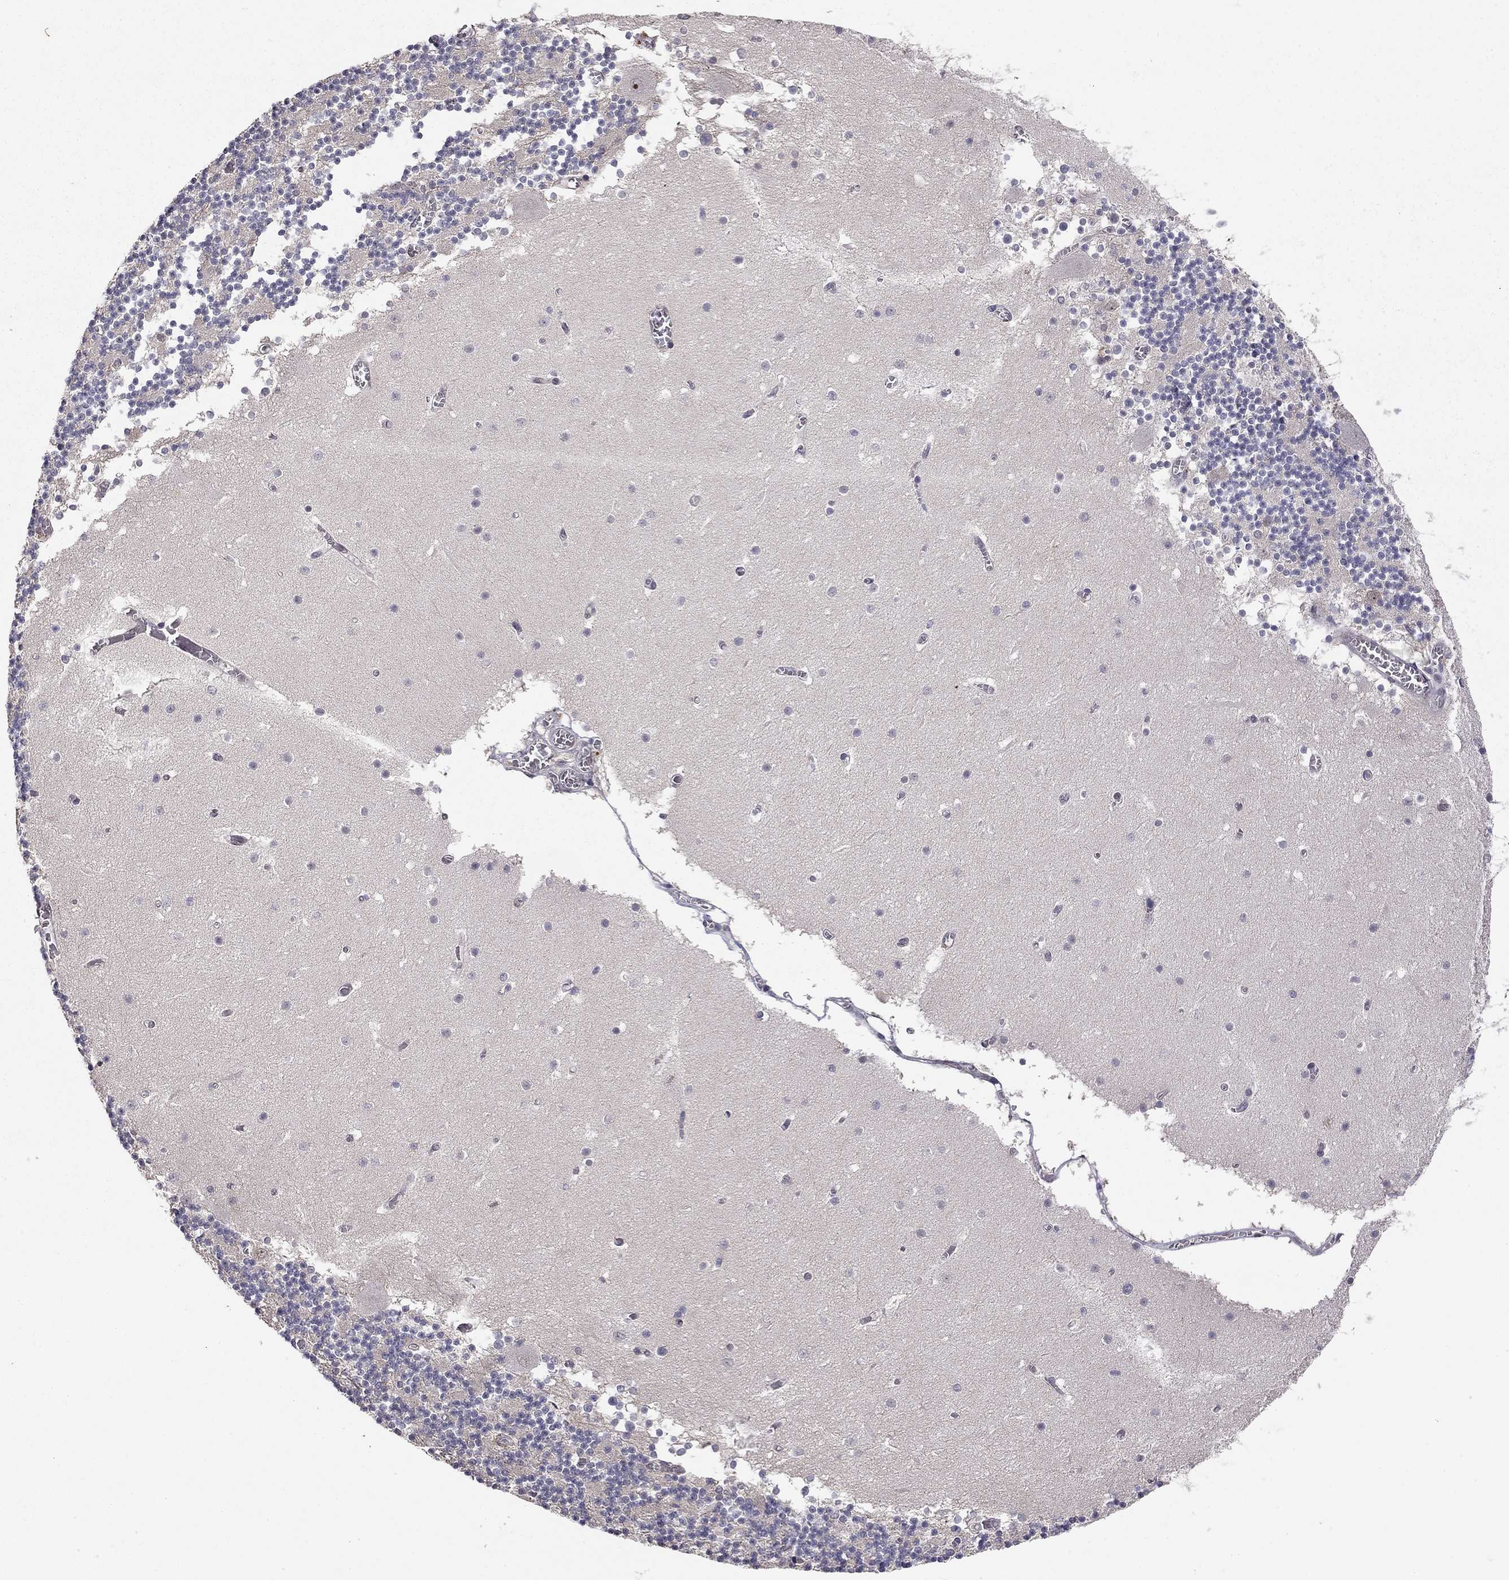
{"staining": {"intensity": "negative", "quantity": "none", "location": "none"}, "tissue": "cerebellum", "cell_type": "Cells in granular layer", "image_type": "normal", "snomed": [{"axis": "morphology", "description": "Normal tissue, NOS"}, {"axis": "topography", "description": "Cerebellum"}], "caption": "High power microscopy photomicrograph of an IHC photomicrograph of benign cerebellum, revealing no significant expression in cells in granular layer. (Brightfield microscopy of DAB IHC at high magnification).", "gene": "STXBP6", "patient": {"sex": "female", "age": 28}}